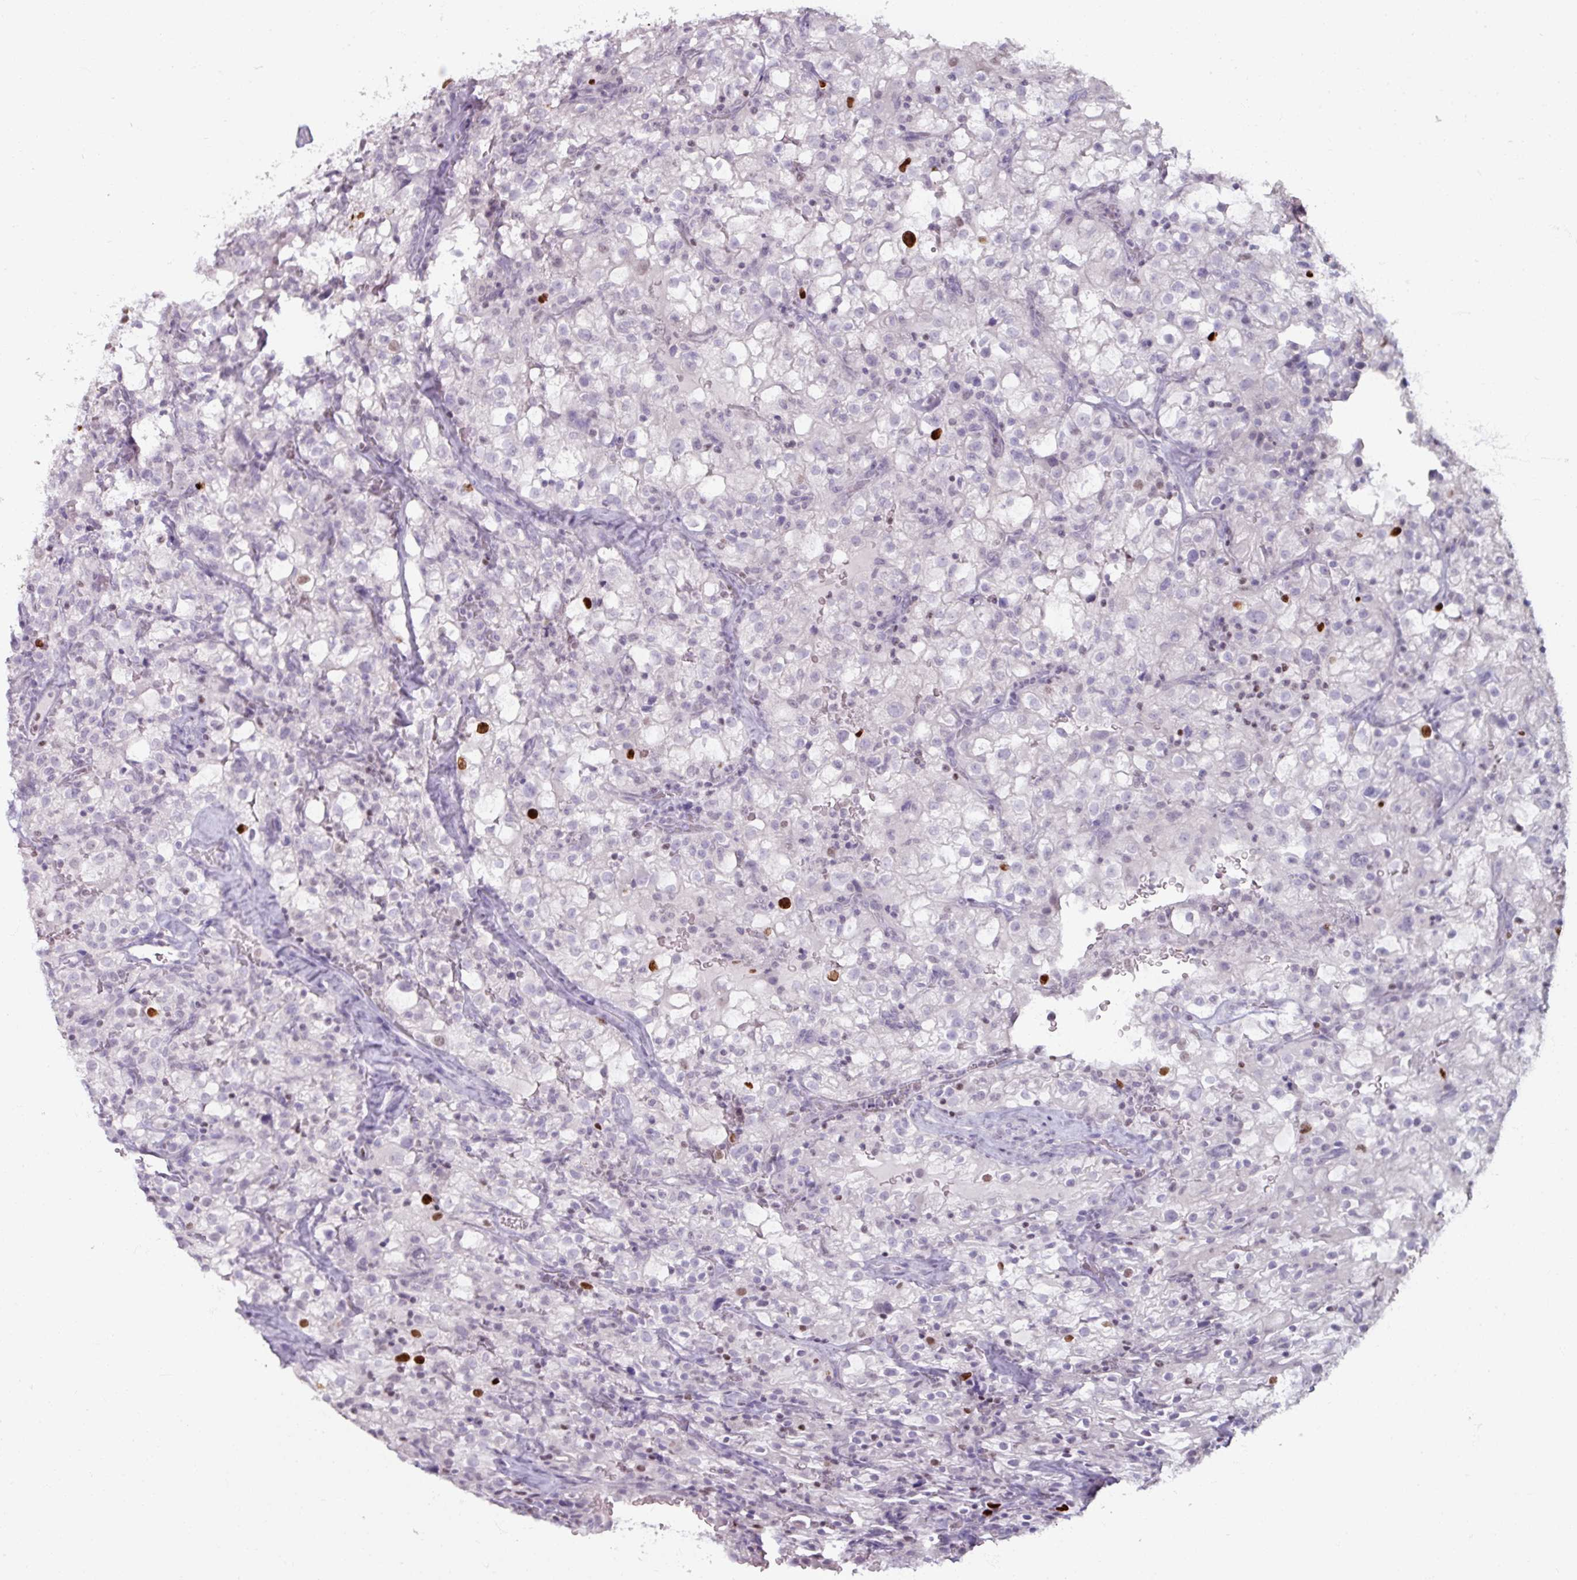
{"staining": {"intensity": "strong", "quantity": "<25%", "location": "nuclear"}, "tissue": "renal cancer", "cell_type": "Tumor cells", "image_type": "cancer", "snomed": [{"axis": "morphology", "description": "Adenocarcinoma, NOS"}, {"axis": "topography", "description": "Kidney"}], "caption": "Strong nuclear protein positivity is present in approximately <25% of tumor cells in renal adenocarcinoma. The staining was performed using DAB to visualize the protein expression in brown, while the nuclei were stained in blue with hematoxylin (Magnification: 20x).", "gene": "ATAD2", "patient": {"sex": "female", "age": 74}}